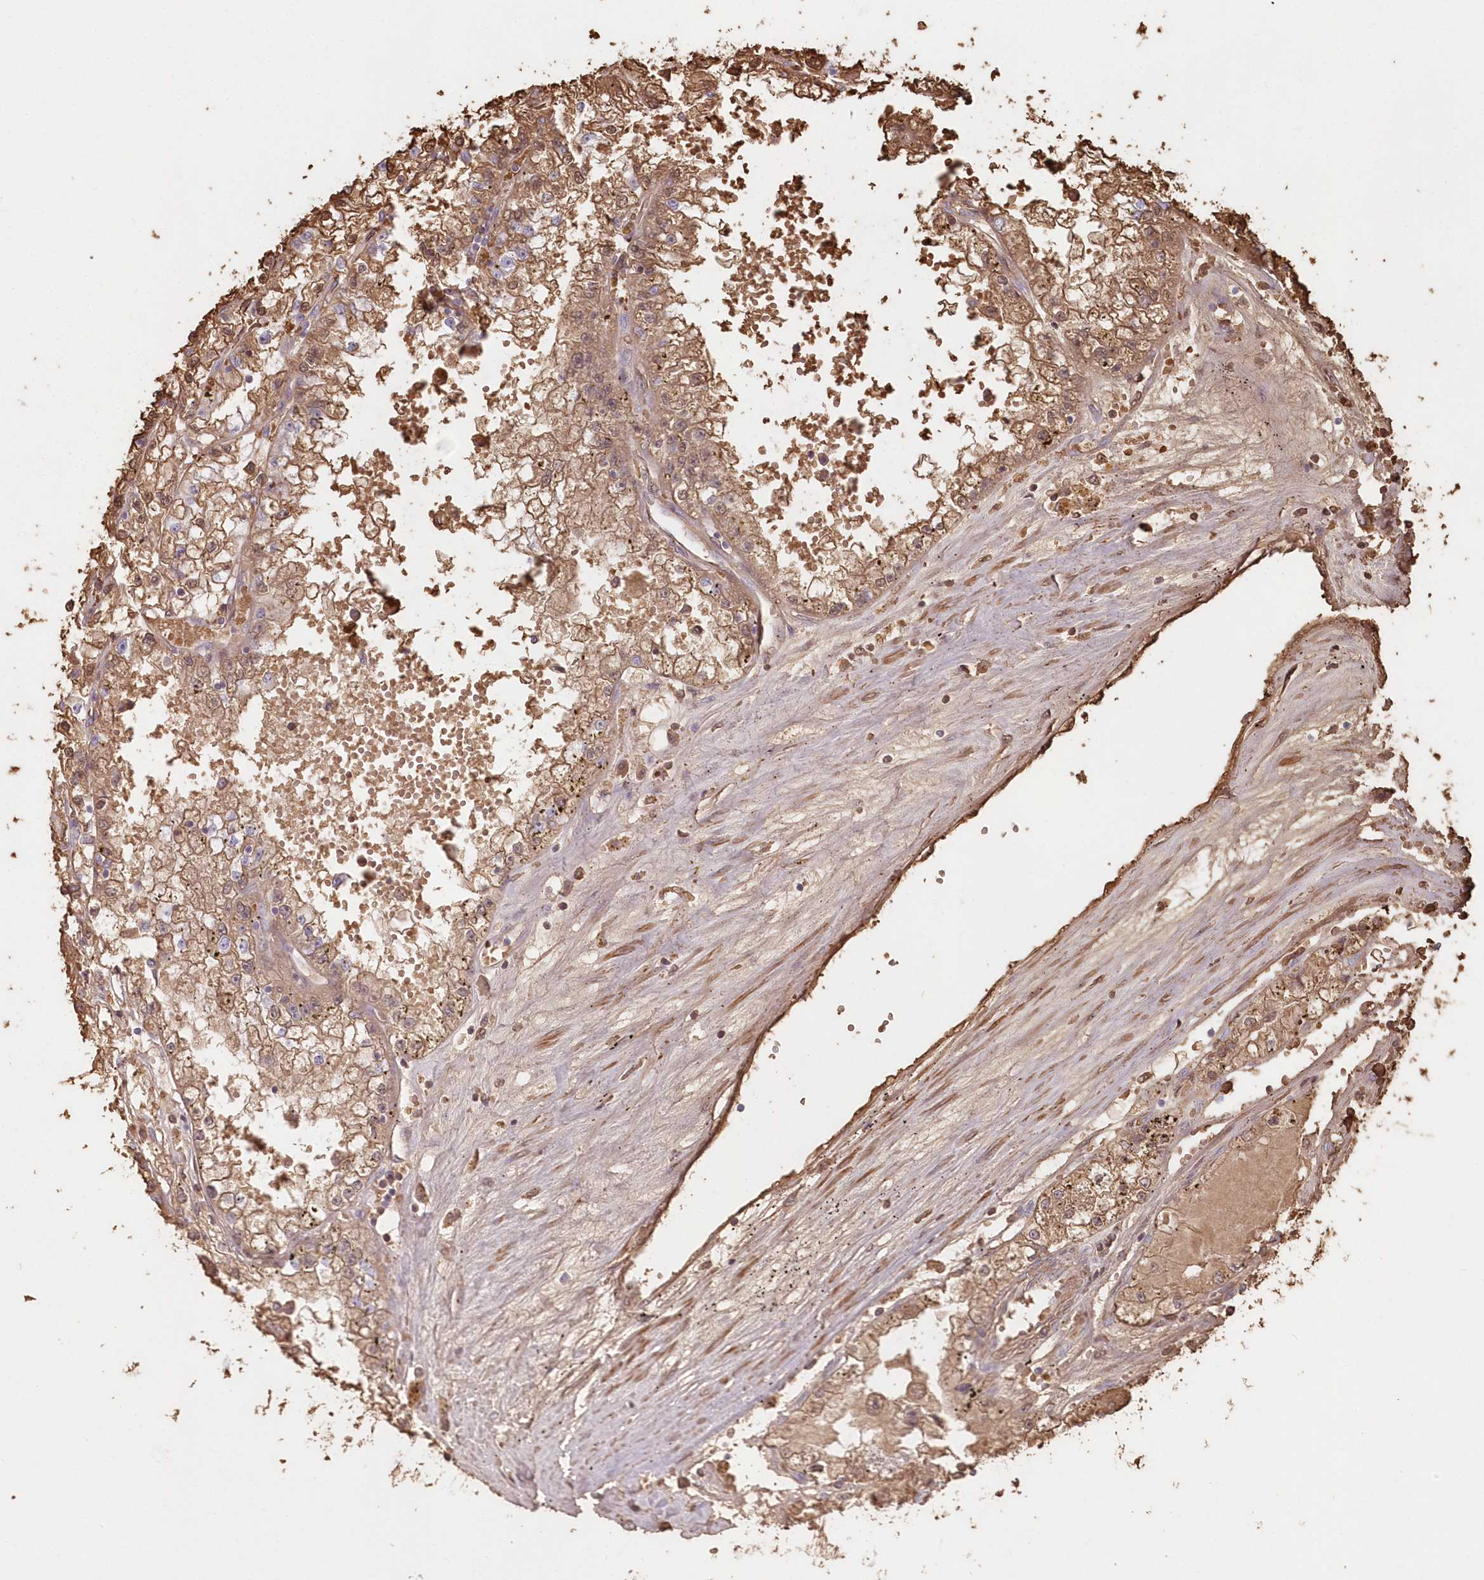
{"staining": {"intensity": "moderate", "quantity": ">75%", "location": "cytoplasmic/membranous"}, "tissue": "renal cancer", "cell_type": "Tumor cells", "image_type": "cancer", "snomed": [{"axis": "morphology", "description": "Adenocarcinoma, NOS"}, {"axis": "topography", "description": "Kidney"}], "caption": "High-power microscopy captured an immunohistochemistry (IHC) photomicrograph of renal adenocarcinoma, revealing moderate cytoplasmic/membranous expression in about >75% of tumor cells.", "gene": "SERINC1", "patient": {"sex": "male", "age": 56}}